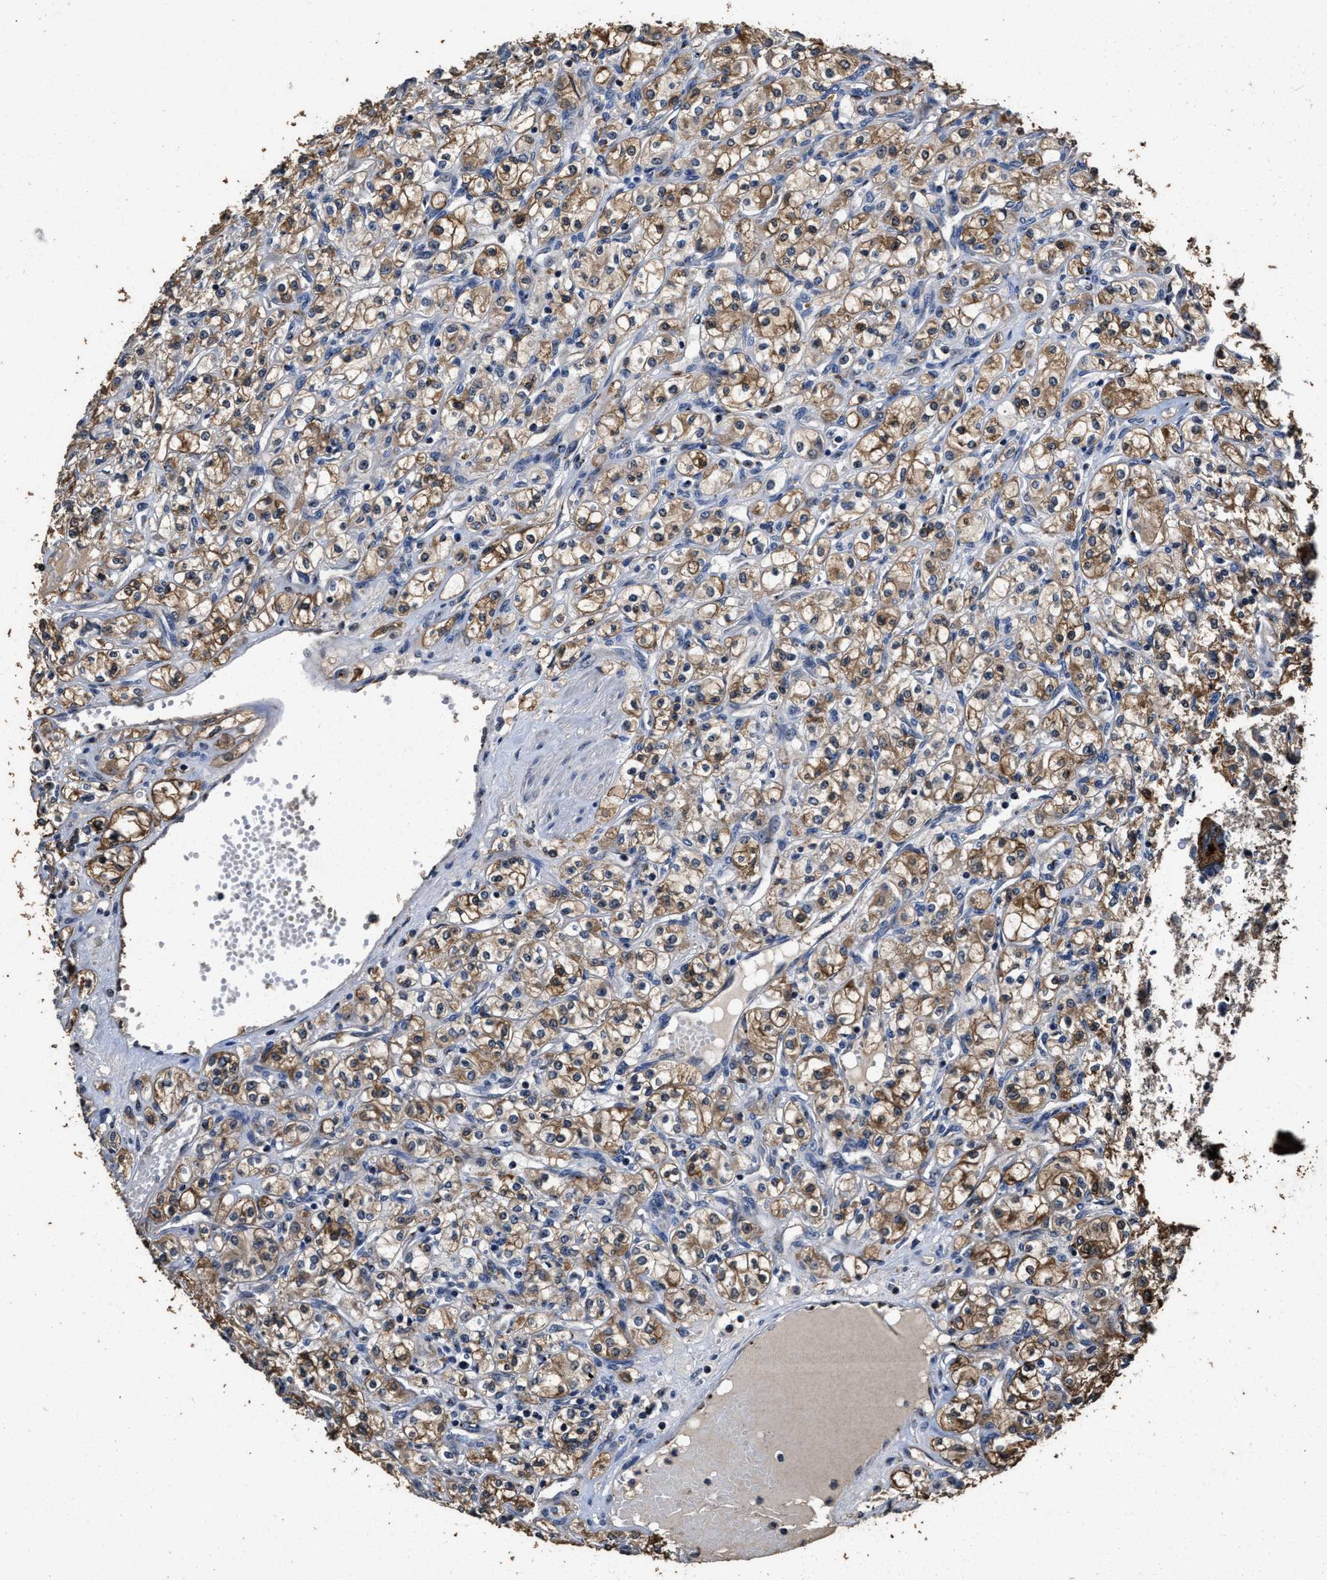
{"staining": {"intensity": "moderate", "quantity": ">75%", "location": "cytoplasmic/membranous"}, "tissue": "renal cancer", "cell_type": "Tumor cells", "image_type": "cancer", "snomed": [{"axis": "morphology", "description": "Adenocarcinoma, NOS"}, {"axis": "topography", "description": "Kidney"}], "caption": "Renal cancer stained for a protein shows moderate cytoplasmic/membranous positivity in tumor cells. (DAB IHC, brown staining for protein, blue staining for nuclei).", "gene": "TPST2", "patient": {"sex": "male", "age": 77}}